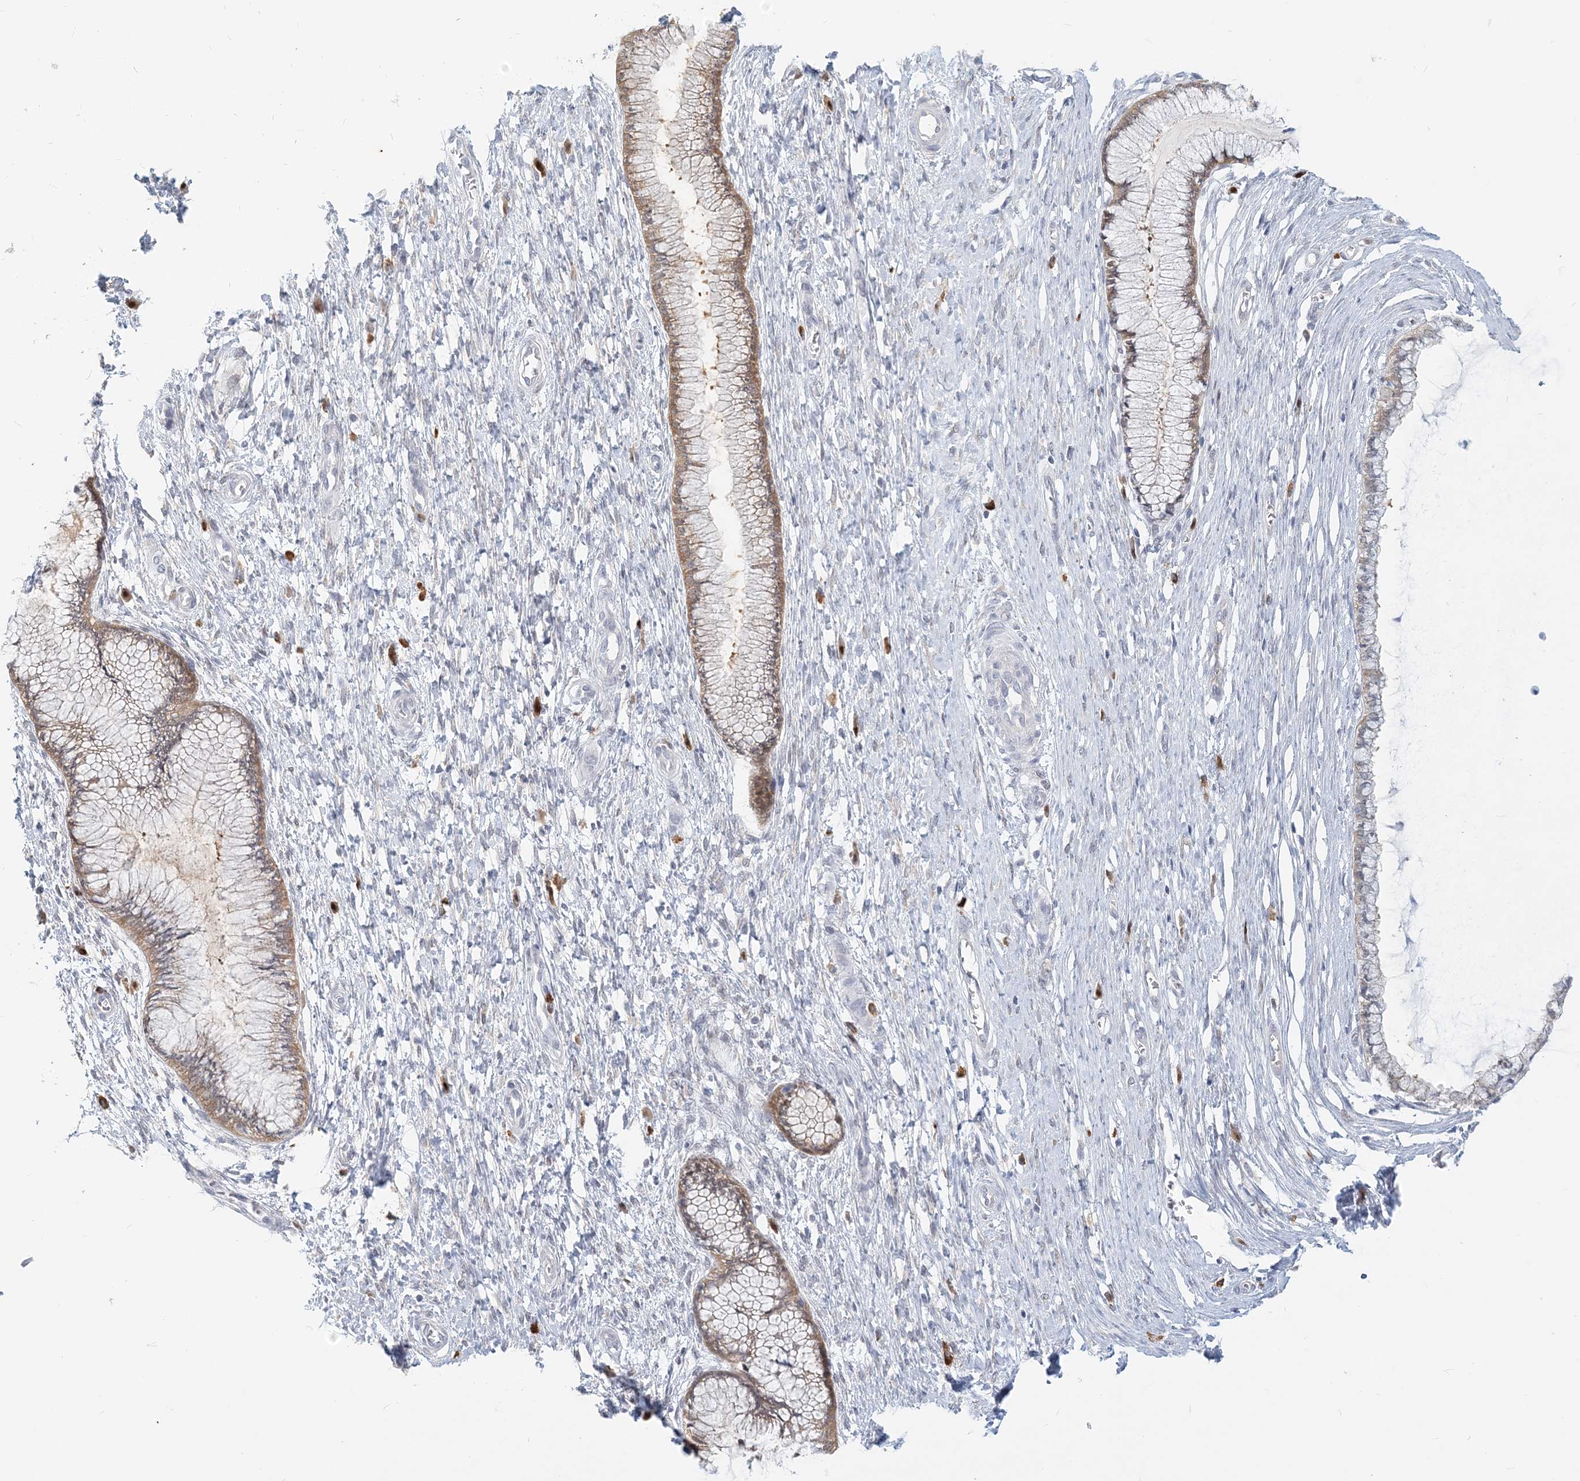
{"staining": {"intensity": "weak", "quantity": "25%-75%", "location": "cytoplasmic/membranous"}, "tissue": "cervix", "cell_type": "Glandular cells", "image_type": "normal", "snomed": [{"axis": "morphology", "description": "Normal tissue, NOS"}, {"axis": "topography", "description": "Cervix"}], "caption": "High-magnification brightfield microscopy of benign cervix stained with DAB (3,3'-diaminobenzidine) (brown) and counterstained with hematoxylin (blue). glandular cells exhibit weak cytoplasmic/membranous positivity is appreciated in approximately25%-75% of cells.", "gene": "GMPPA", "patient": {"sex": "female", "age": 55}}